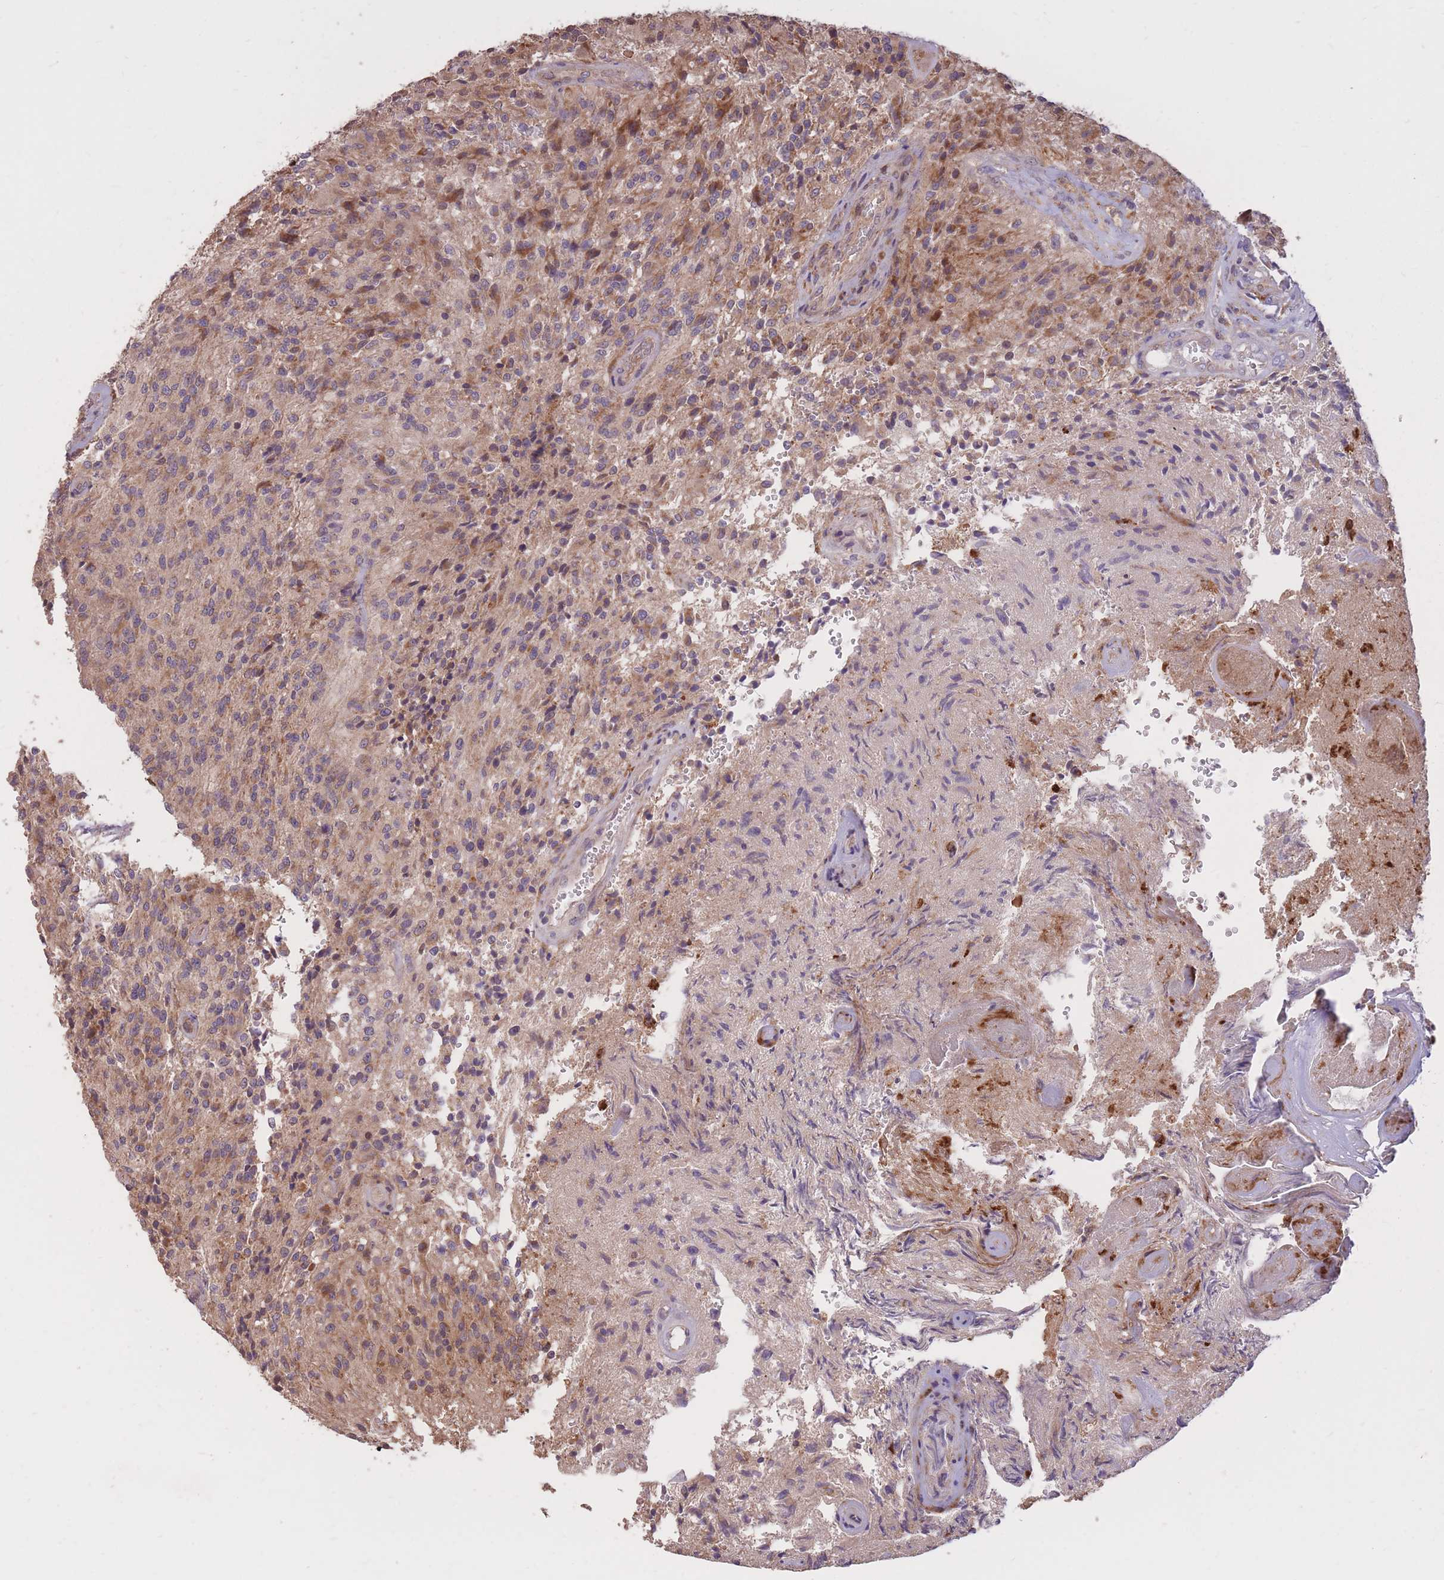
{"staining": {"intensity": "moderate", "quantity": "25%-75%", "location": "cytoplasmic/membranous"}, "tissue": "glioma", "cell_type": "Tumor cells", "image_type": "cancer", "snomed": [{"axis": "morphology", "description": "Normal tissue, NOS"}, {"axis": "morphology", "description": "Glioma, malignant, High grade"}, {"axis": "topography", "description": "Cerebral cortex"}], "caption": "An immunohistochemistry (IHC) histopathology image of neoplastic tissue is shown. Protein staining in brown labels moderate cytoplasmic/membranous positivity in malignant high-grade glioma within tumor cells. The staining was performed using DAB (3,3'-diaminobenzidine) to visualize the protein expression in brown, while the nuclei were stained in blue with hematoxylin (Magnification: 20x).", "gene": "IGF2BP2", "patient": {"sex": "male", "age": 56}}